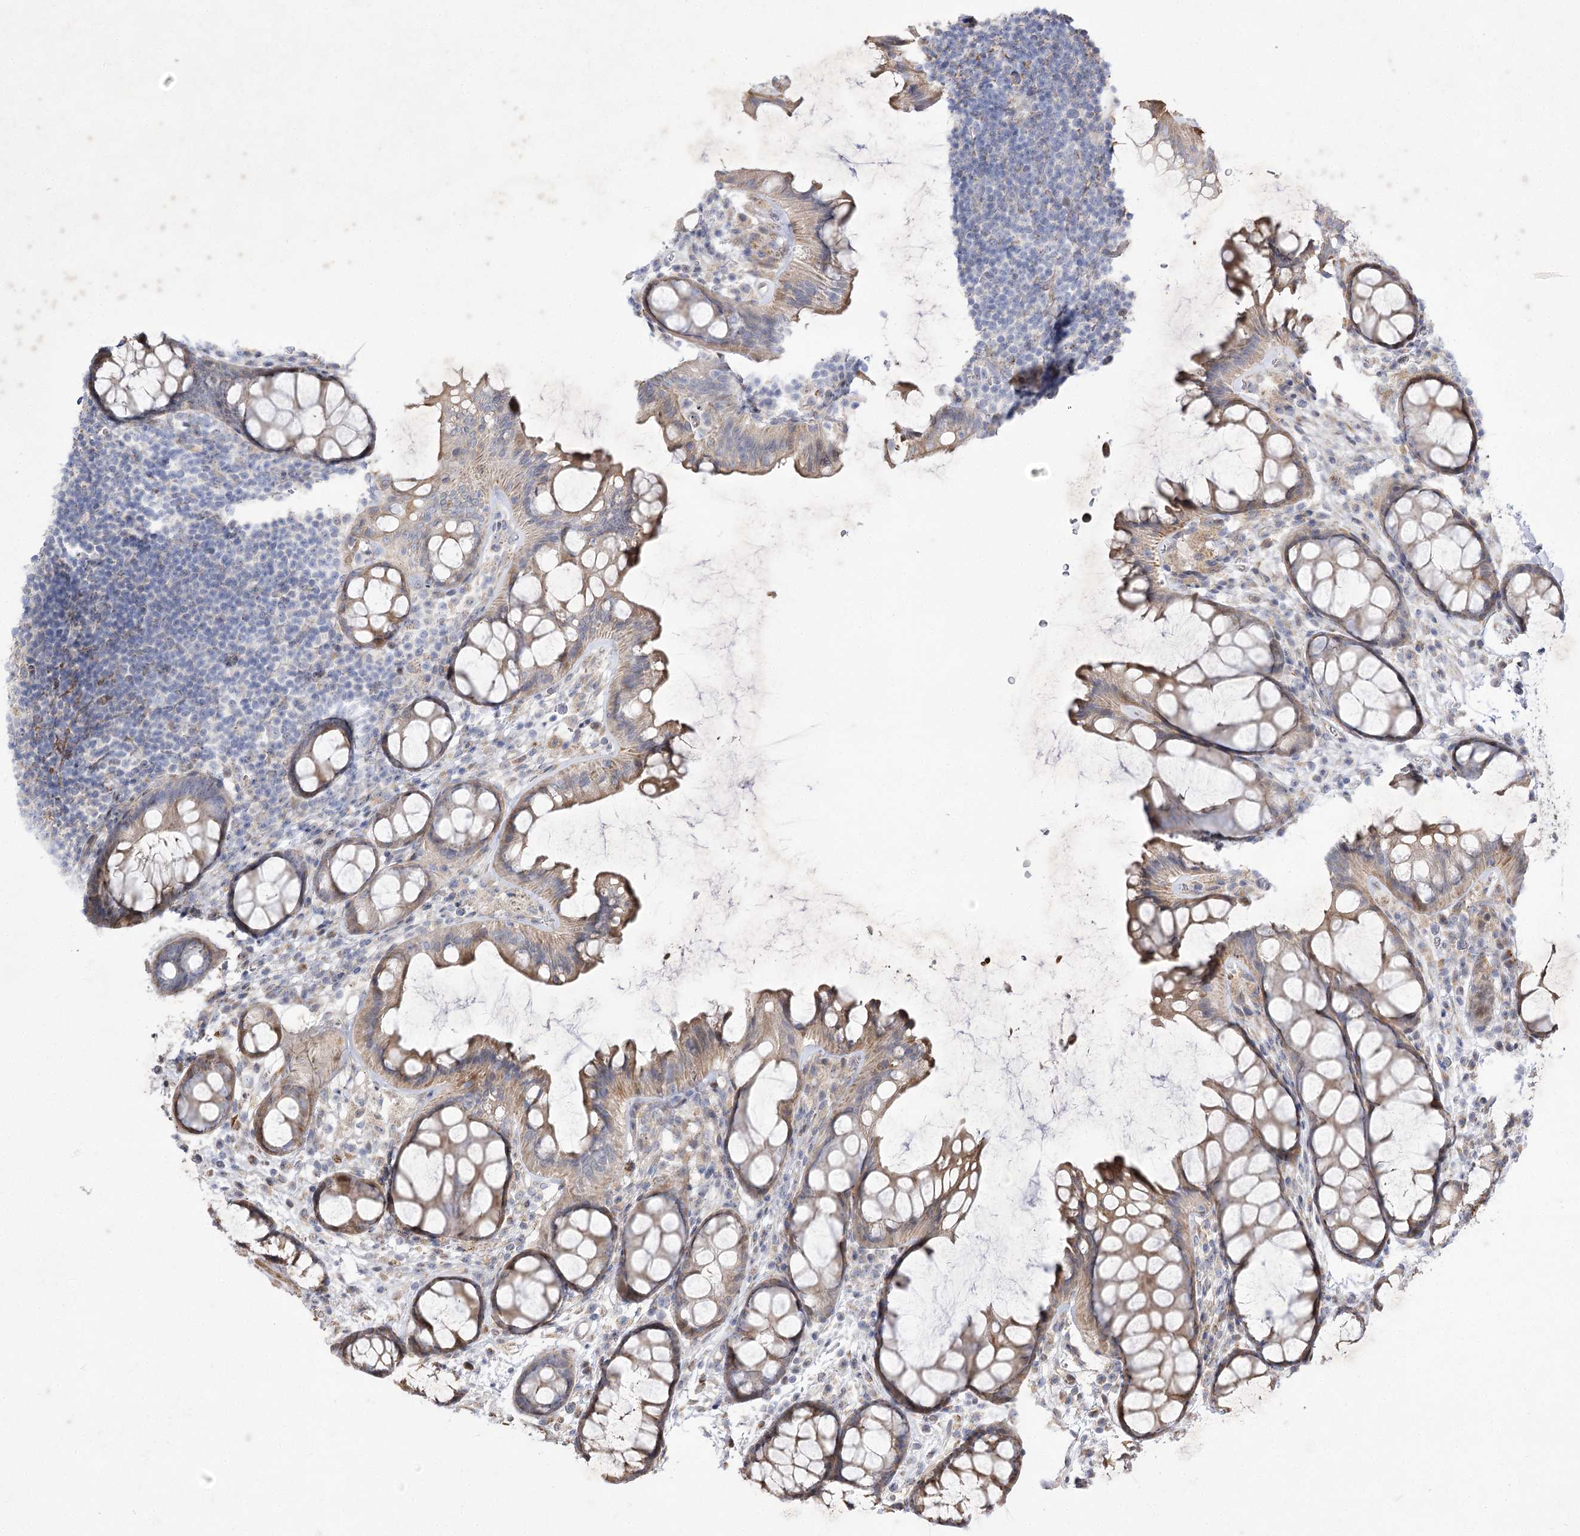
{"staining": {"intensity": "weak", "quantity": ">75%", "location": "cytoplasmic/membranous"}, "tissue": "colon", "cell_type": "Endothelial cells", "image_type": "normal", "snomed": [{"axis": "morphology", "description": "Normal tissue, NOS"}, {"axis": "topography", "description": "Colon"}], "caption": "IHC photomicrograph of benign colon stained for a protein (brown), which reveals low levels of weak cytoplasmic/membranous staining in about >75% of endothelial cells.", "gene": "RNF24", "patient": {"sex": "female", "age": 82}}